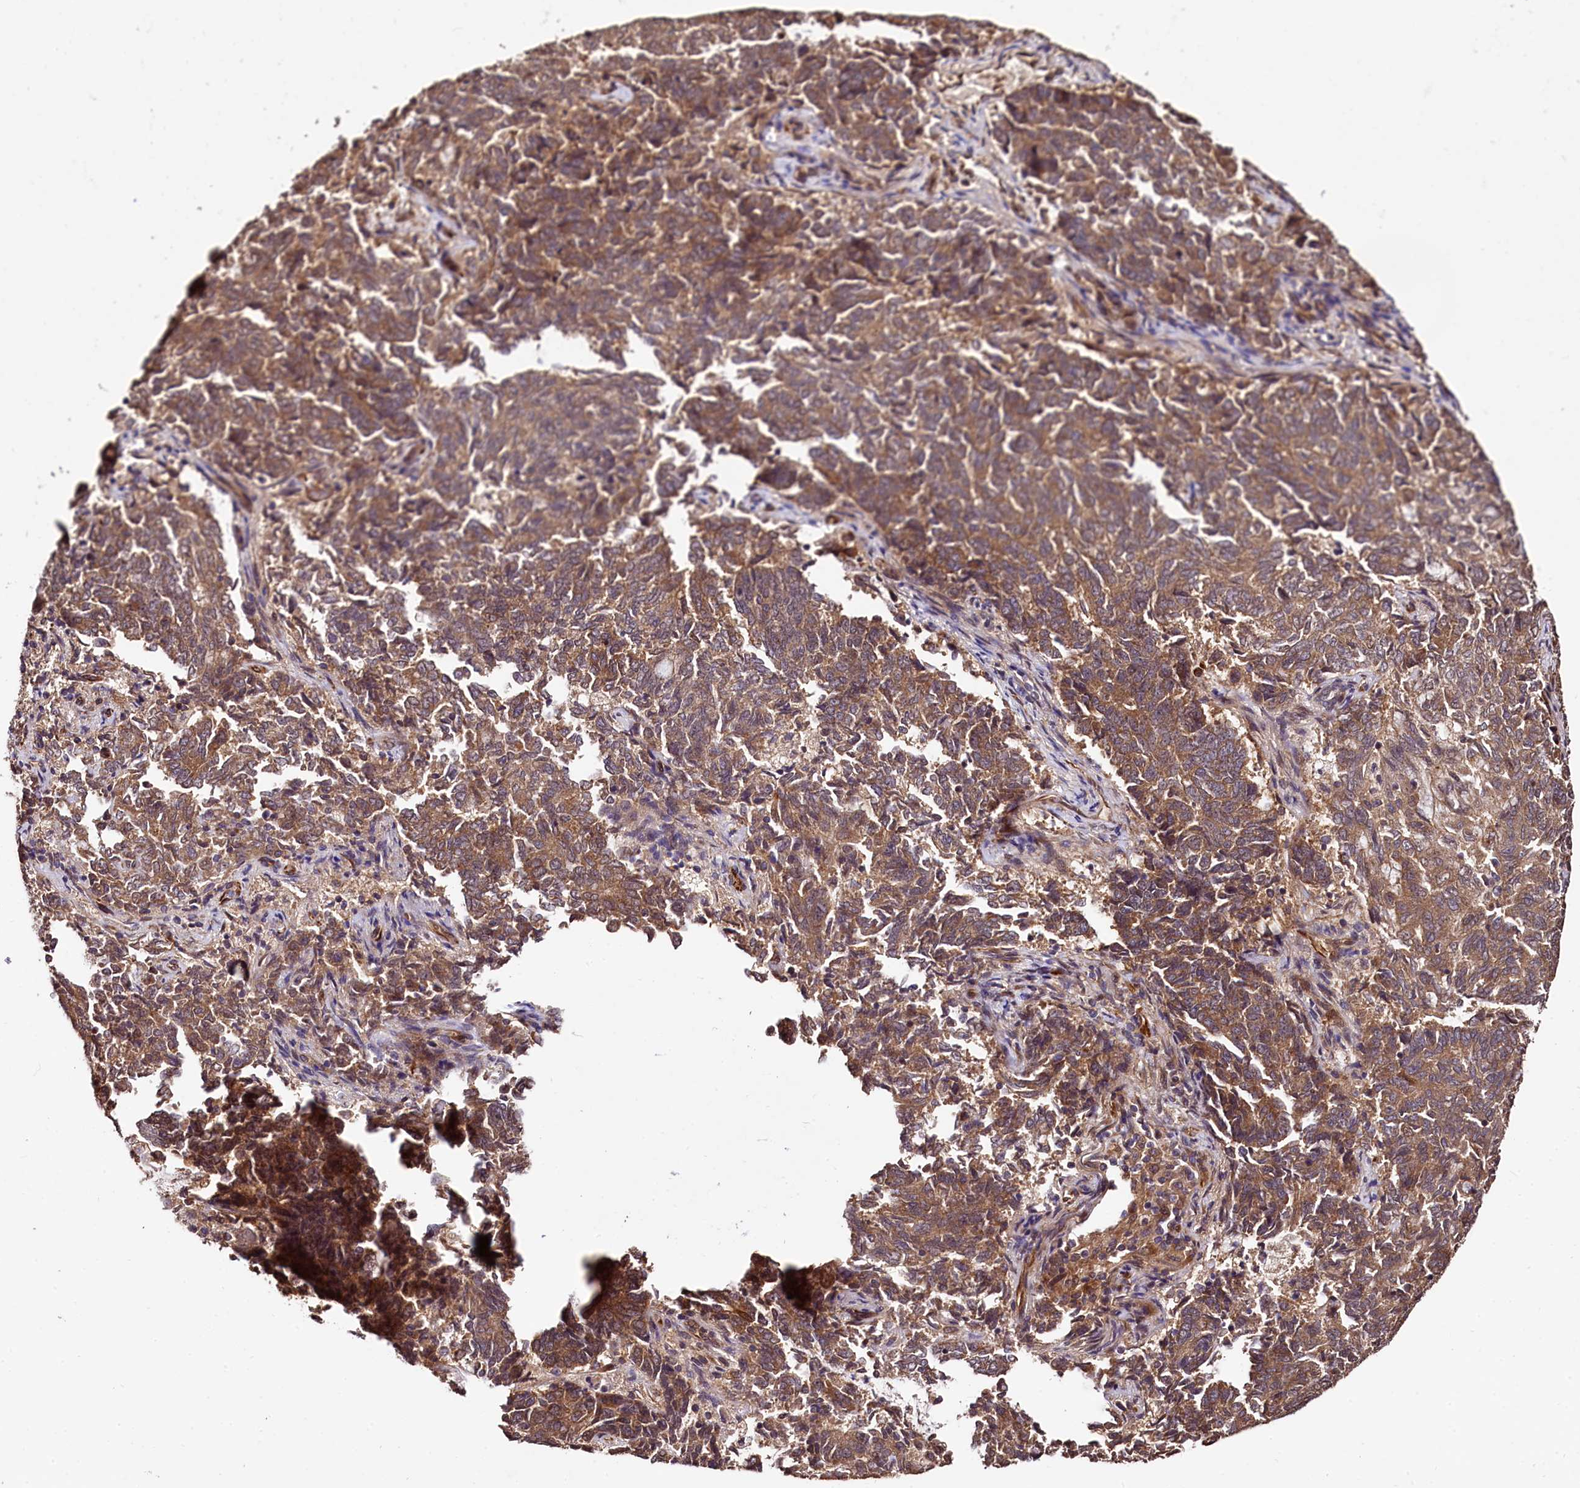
{"staining": {"intensity": "moderate", "quantity": ">75%", "location": "cytoplasmic/membranous"}, "tissue": "endometrial cancer", "cell_type": "Tumor cells", "image_type": "cancer", "snomed": [{"axis": "morphology", "description": "Adenocarcinoma, NOS"}, {"axis": "topography", "description": "Endometrium"}], "caption": "Adenocarcinoma (endometrial) stained with a brown dye reveals moderate cytoplasmic/membranous positive expression in about >75% of tumor cells.", "gene": "TBCEL", "patient": {"sex": "female", "age": 80}}